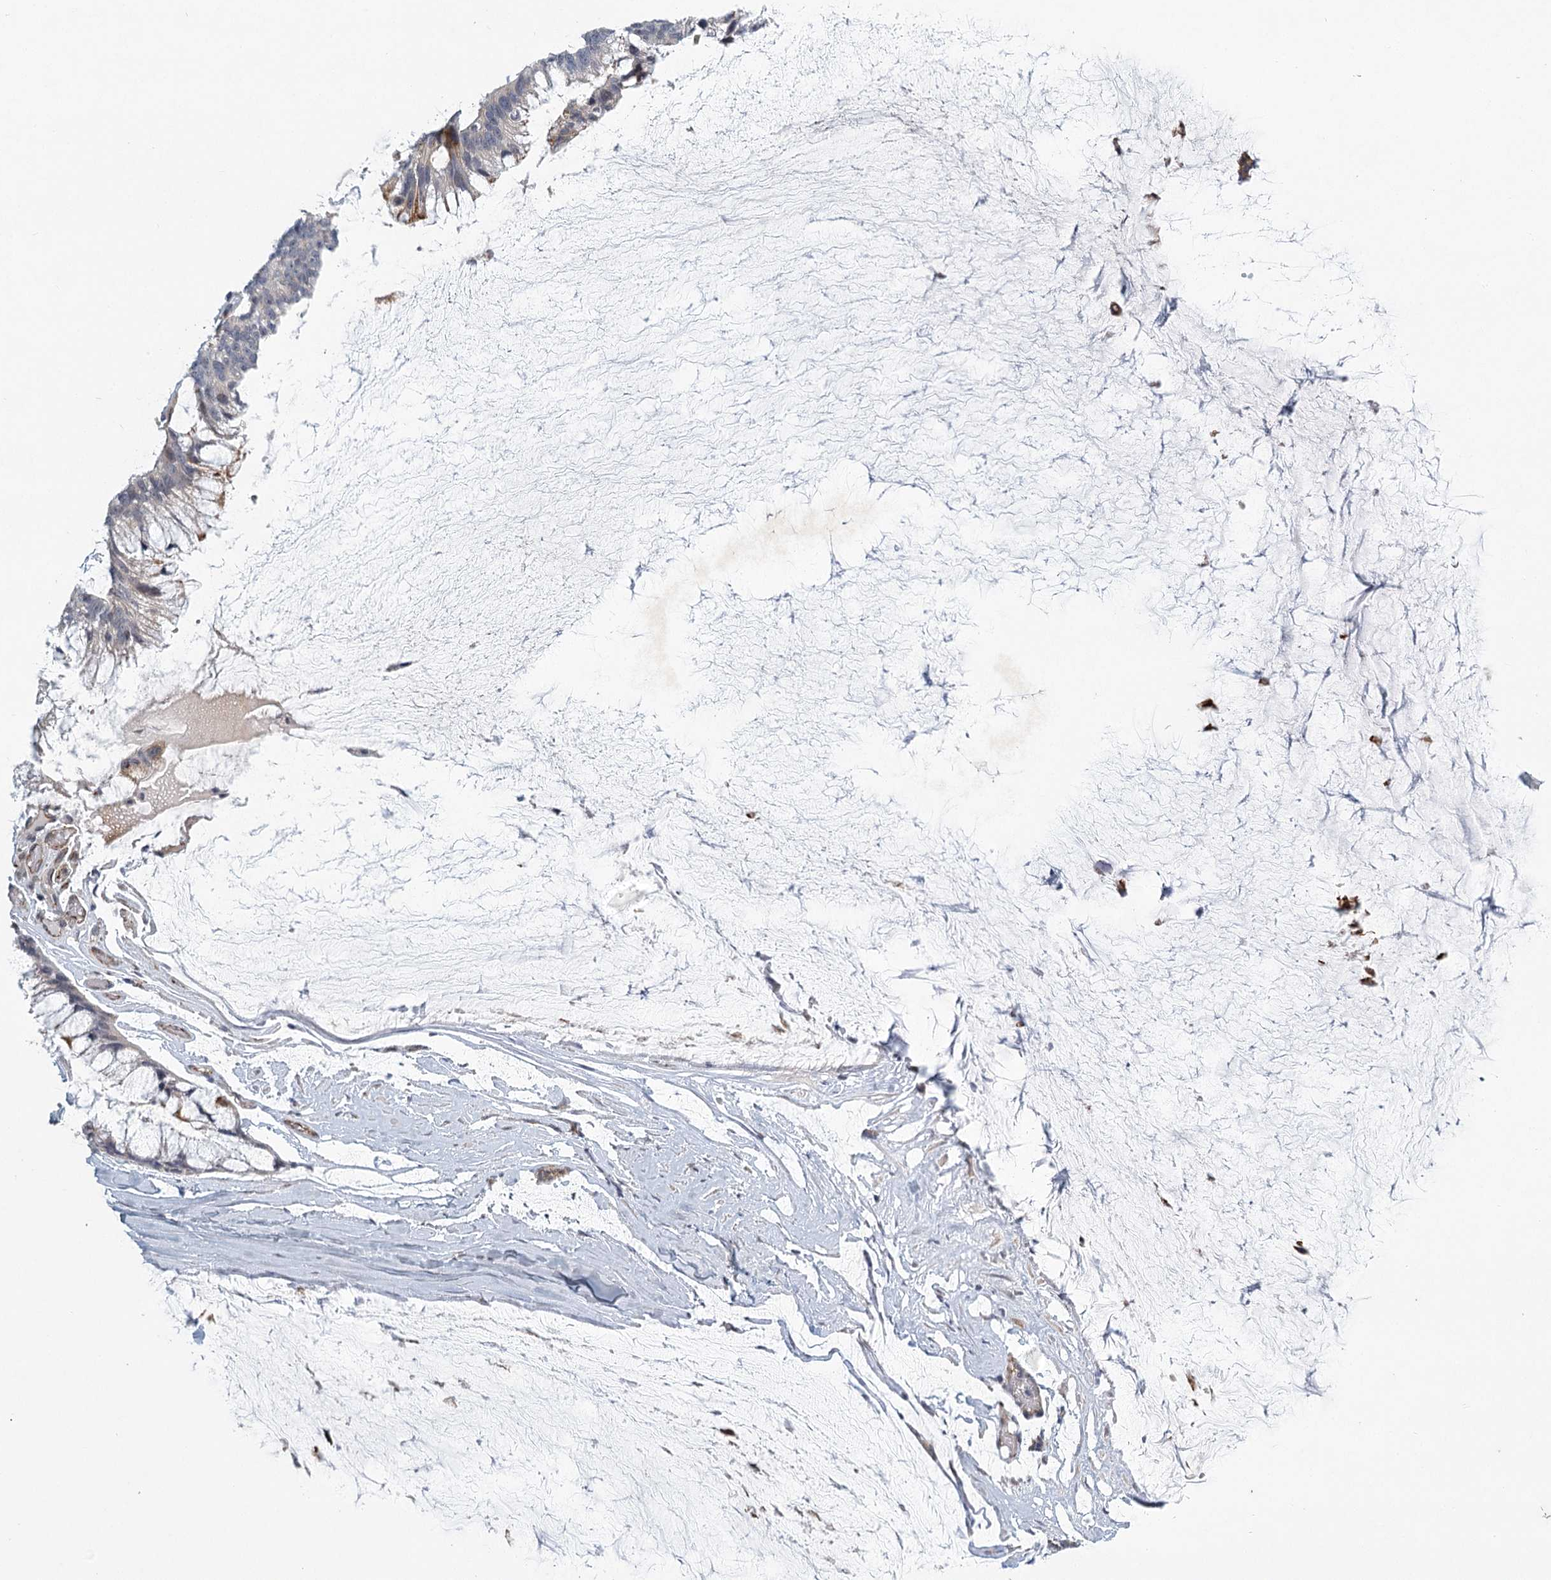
{"staining": {"intensity": "weak", "quantity": "25%-75%", "location": "cytoplasmic/membranous"}, "tissue": "ovarian cancer", "cell_type": "Tumor cells", "image_type": "cancer", "snomed": [{"axis": "morphology", "description": "Cystadenocarcinoma, mucinous, NOS"}, {"axis": "topography", "description": "Ovary"}], "caption": "Human ovarian mucinous cystadenocarcinoma stained for a protein (brown) exhibits weak cytoplasmic/membranous positive staining in about 25%-75% of tumor cells.", "gene": "MEPE", "patient": {"sex": "female", "age": 39}}